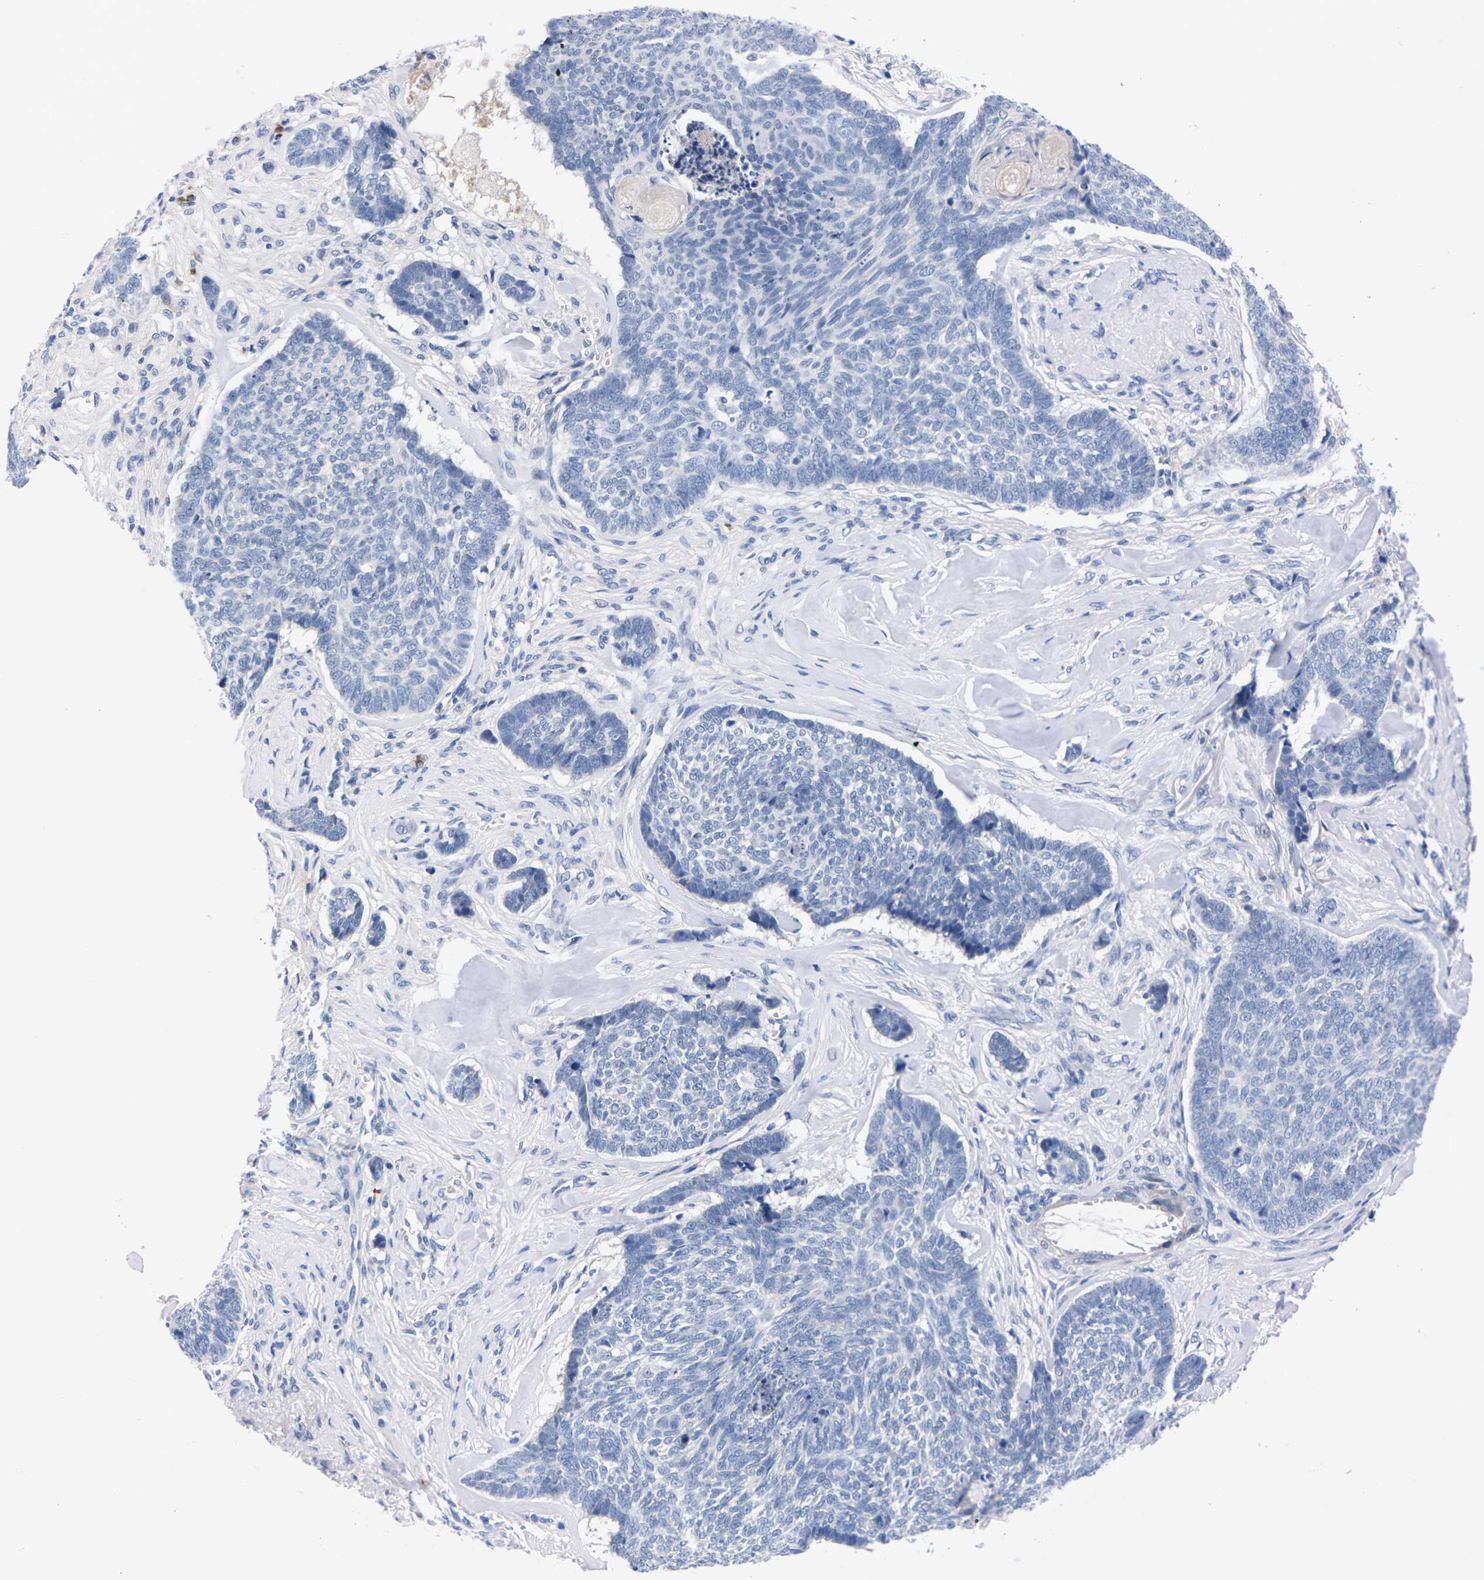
{"staining": {"intensity": "negative", "quantity": "none", "location": "none"}, "tissue": "skin cancer", "cell_type": "Tumor cells", "image_type": "cancer", "snomed": [{"axis": "morphology", "description": "Basal cell carcinoma"}, {"axis": "topography", "description": "Skin"}], "caption": "IHC photomicrograph of neoplastic tissue: basal cell carcinoma (skin) stained with DAB reveals no significant protein positivity in tumor cells. (IHC, brightfield microscopy, high magnification).", "gene": "FAM210A", "patient": {"sex": "male", "age": 84}}